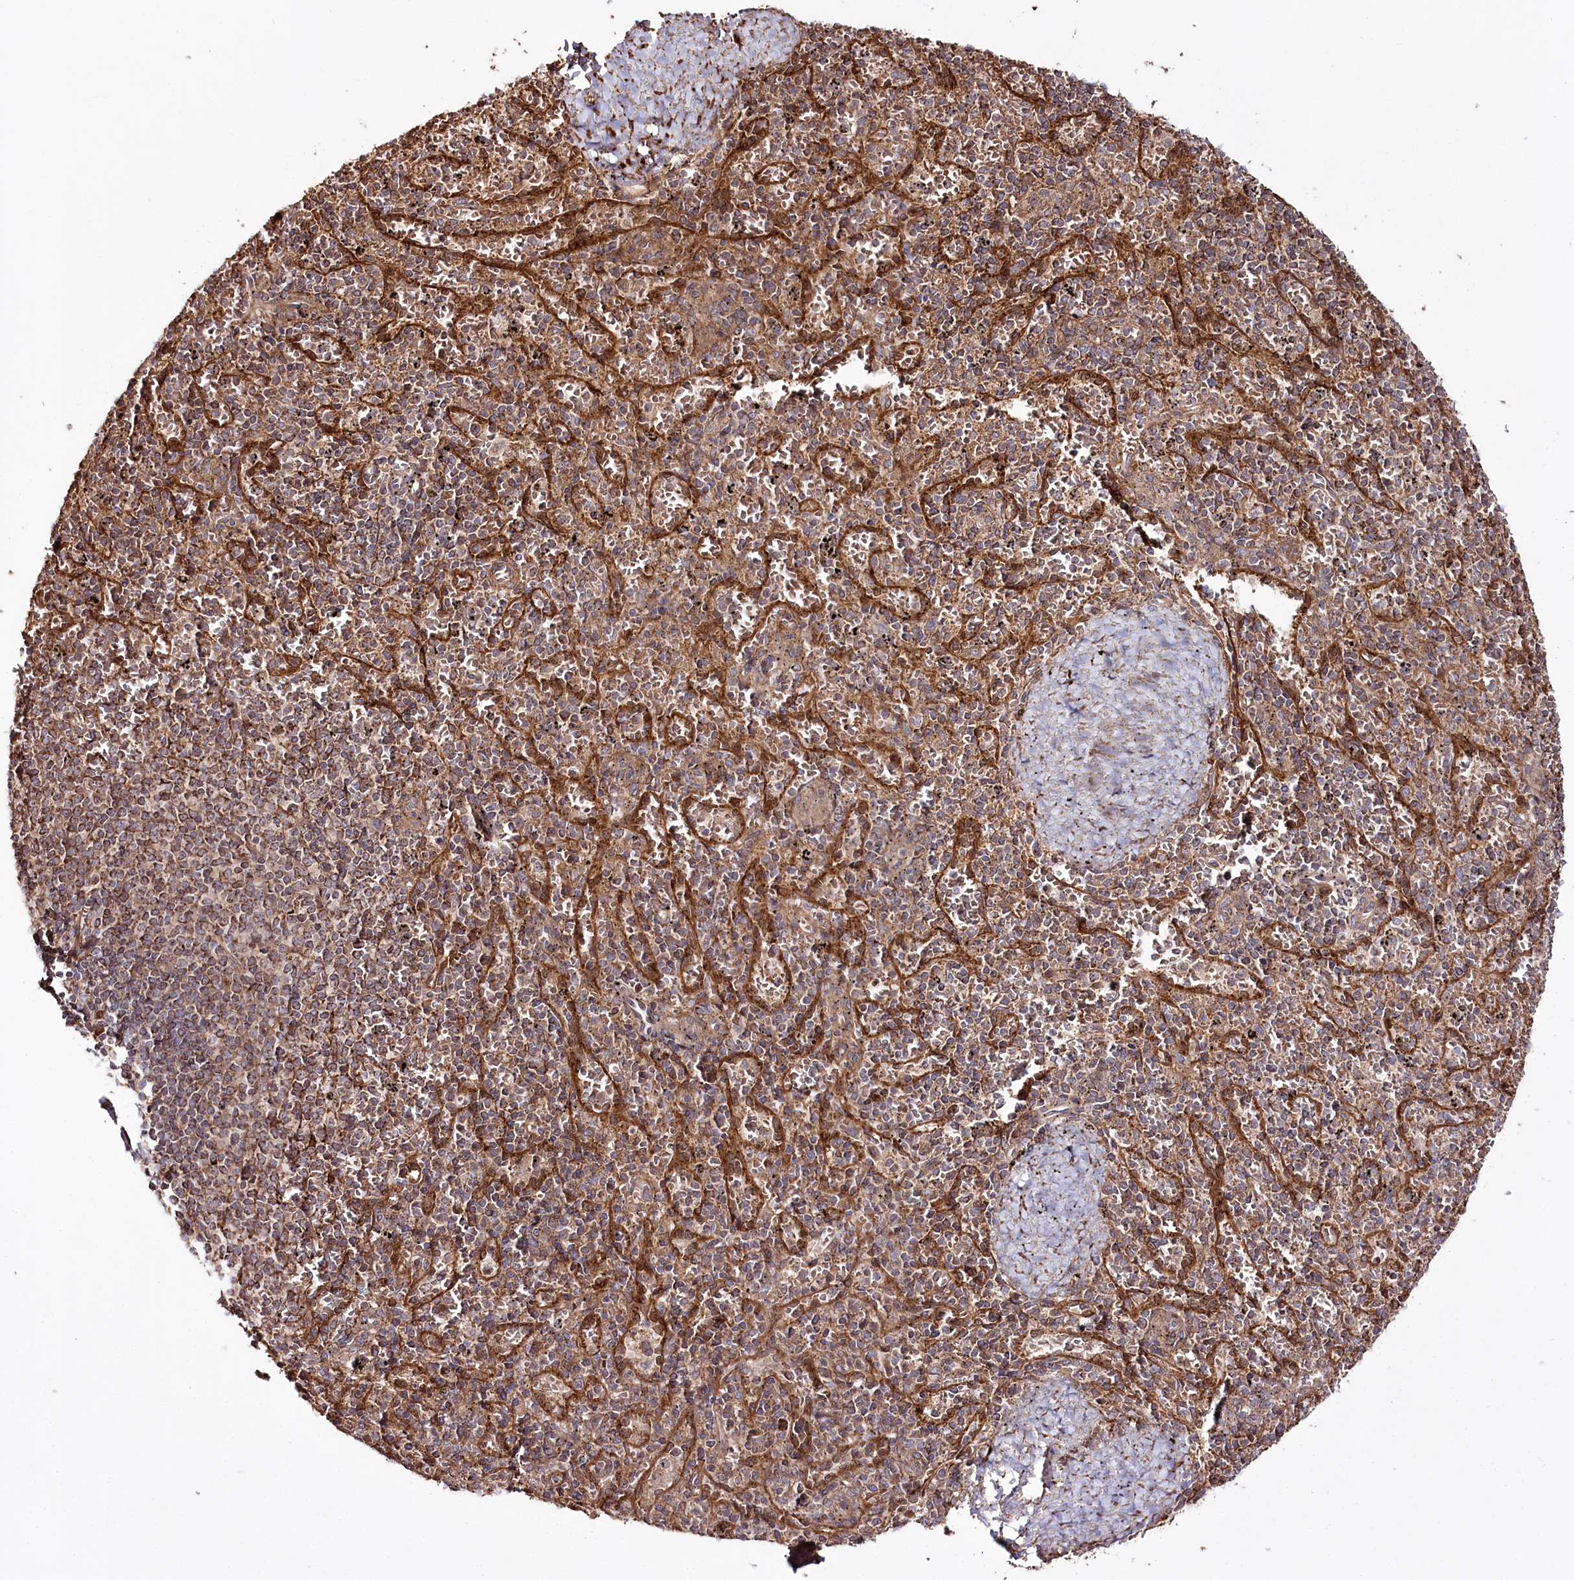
{"staining": {"intensity": "weak", "quantity": "25%-75%", "location": "cytoplasmic/membranous"}, "tissue": "spleen", "cell_type": "Cells in red pulp", "image_type": "normal", "snomed": [{"axis": "morphology", "description": "Normal tissue, NOS"}, {"axis": "topography", "description": "Spleen"}], "caption": "The immunohistochemical stain labels weak cytoplasmic/membranous positivity in cells in red pulp of unremarkable spleen. (DAB IHC, brown staining for protein, blue staining for nuclei).", "gene": "REXO2", "patient": {"sex": "male", "age": 82}}